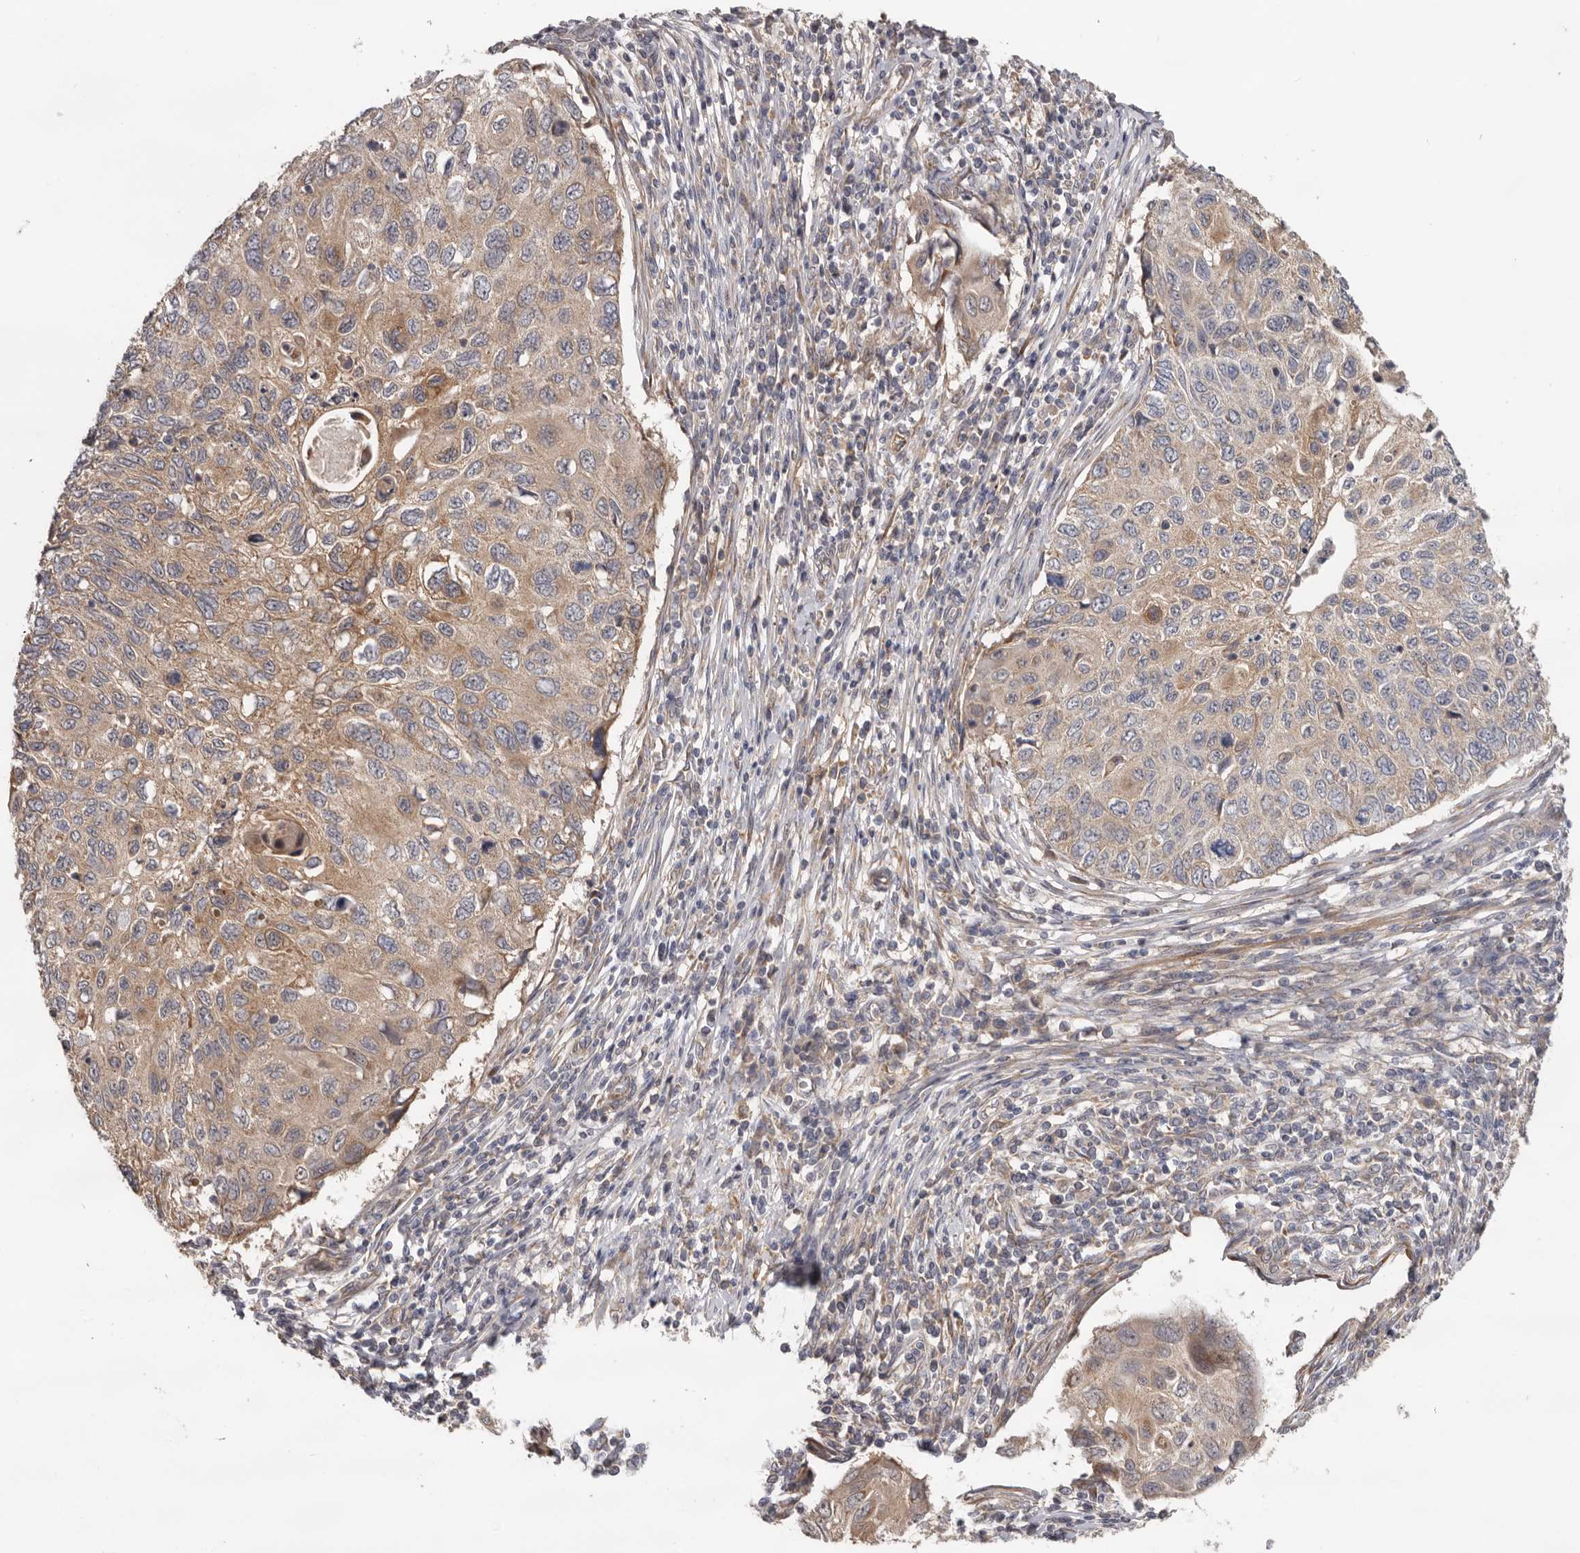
{"staining": {"intensity": "moderate", "quantity": ">75%", "location": "cytoplasmic/membranous"}, "tissue": "cervical cancer", "cell_type": "Tumor cells", "image_type": "cancer", "snomed": [{"axis": "morphology", "description": "Squamous cell carcinoma, NOS"}, {"axis": "topography", "description": "Cervix"}], "caption": "The histopathology image shows immunohistochemical staining of squamous cell carcinoma (cervical). There is moderate cytoplasmic/membranous positivity is seen in about >75% of tumor cells.", "gene": "HINT3", "patient": {"sex": "female", "age": 70}}